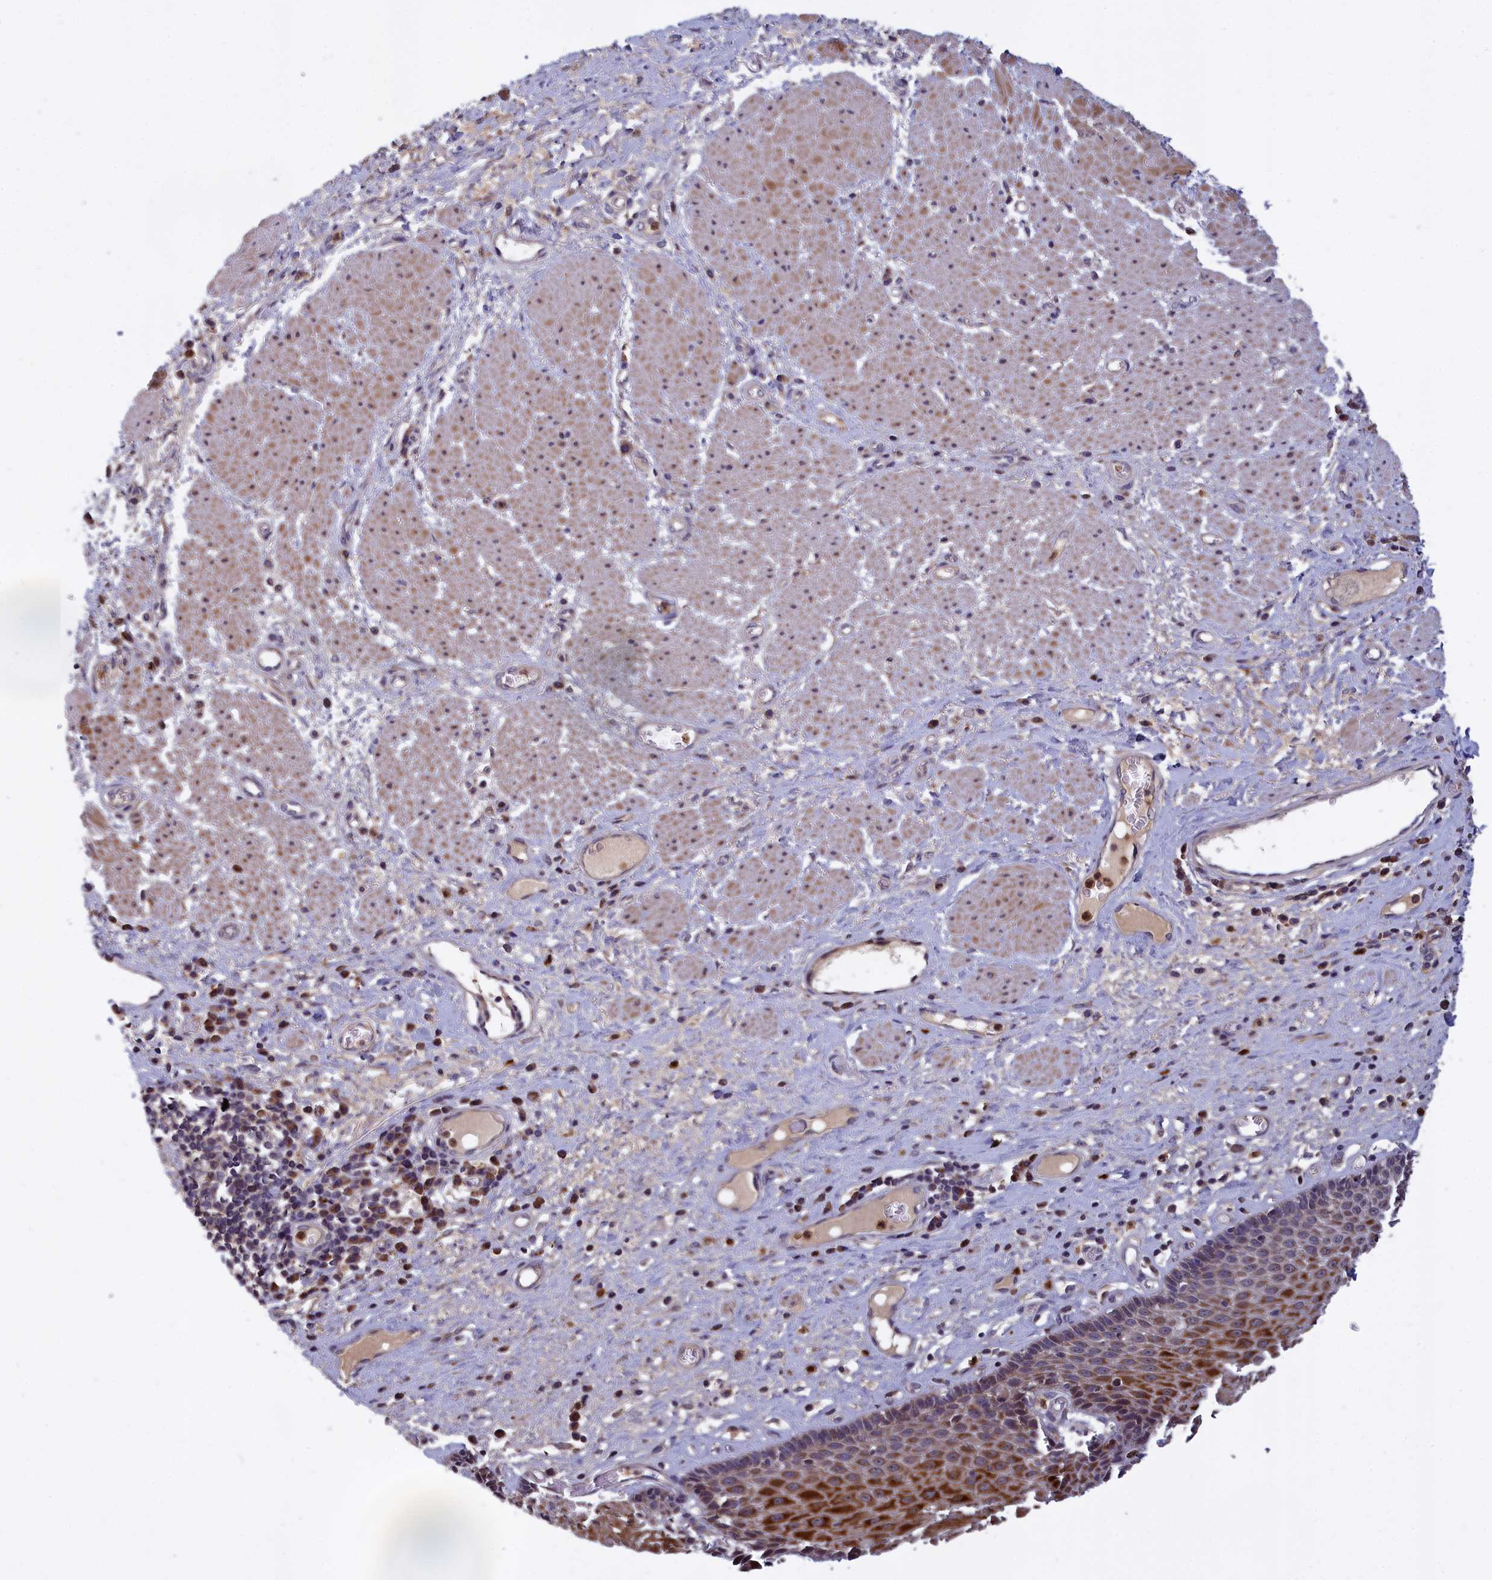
{"staining": {"intensity": "strong", "quantity": "25%-75%", "location": "cytoplasmic/membranous"}, "tissue": "esophagus", "cell_type": "Squamous epithelial cells", "image_type": "normal", "snomed": [{"axis": "morphology", "description": "Normal tissue, NOS"}, {"axis": "morphology", "description": "Adenocarcinoma, NOS"}, {"axis": "topography", "description": "Esophagus"}], "caption": "DAB (3,3'-diaminobenzidine) immunohistochemical staining of normal esophagus reveals strong cytoplasmic/membranous protein staining in about 25%-75% of squamous epithelial cells.", "gene": "EPB41L4B", "patient": {"sex": "male", "age": 62}}